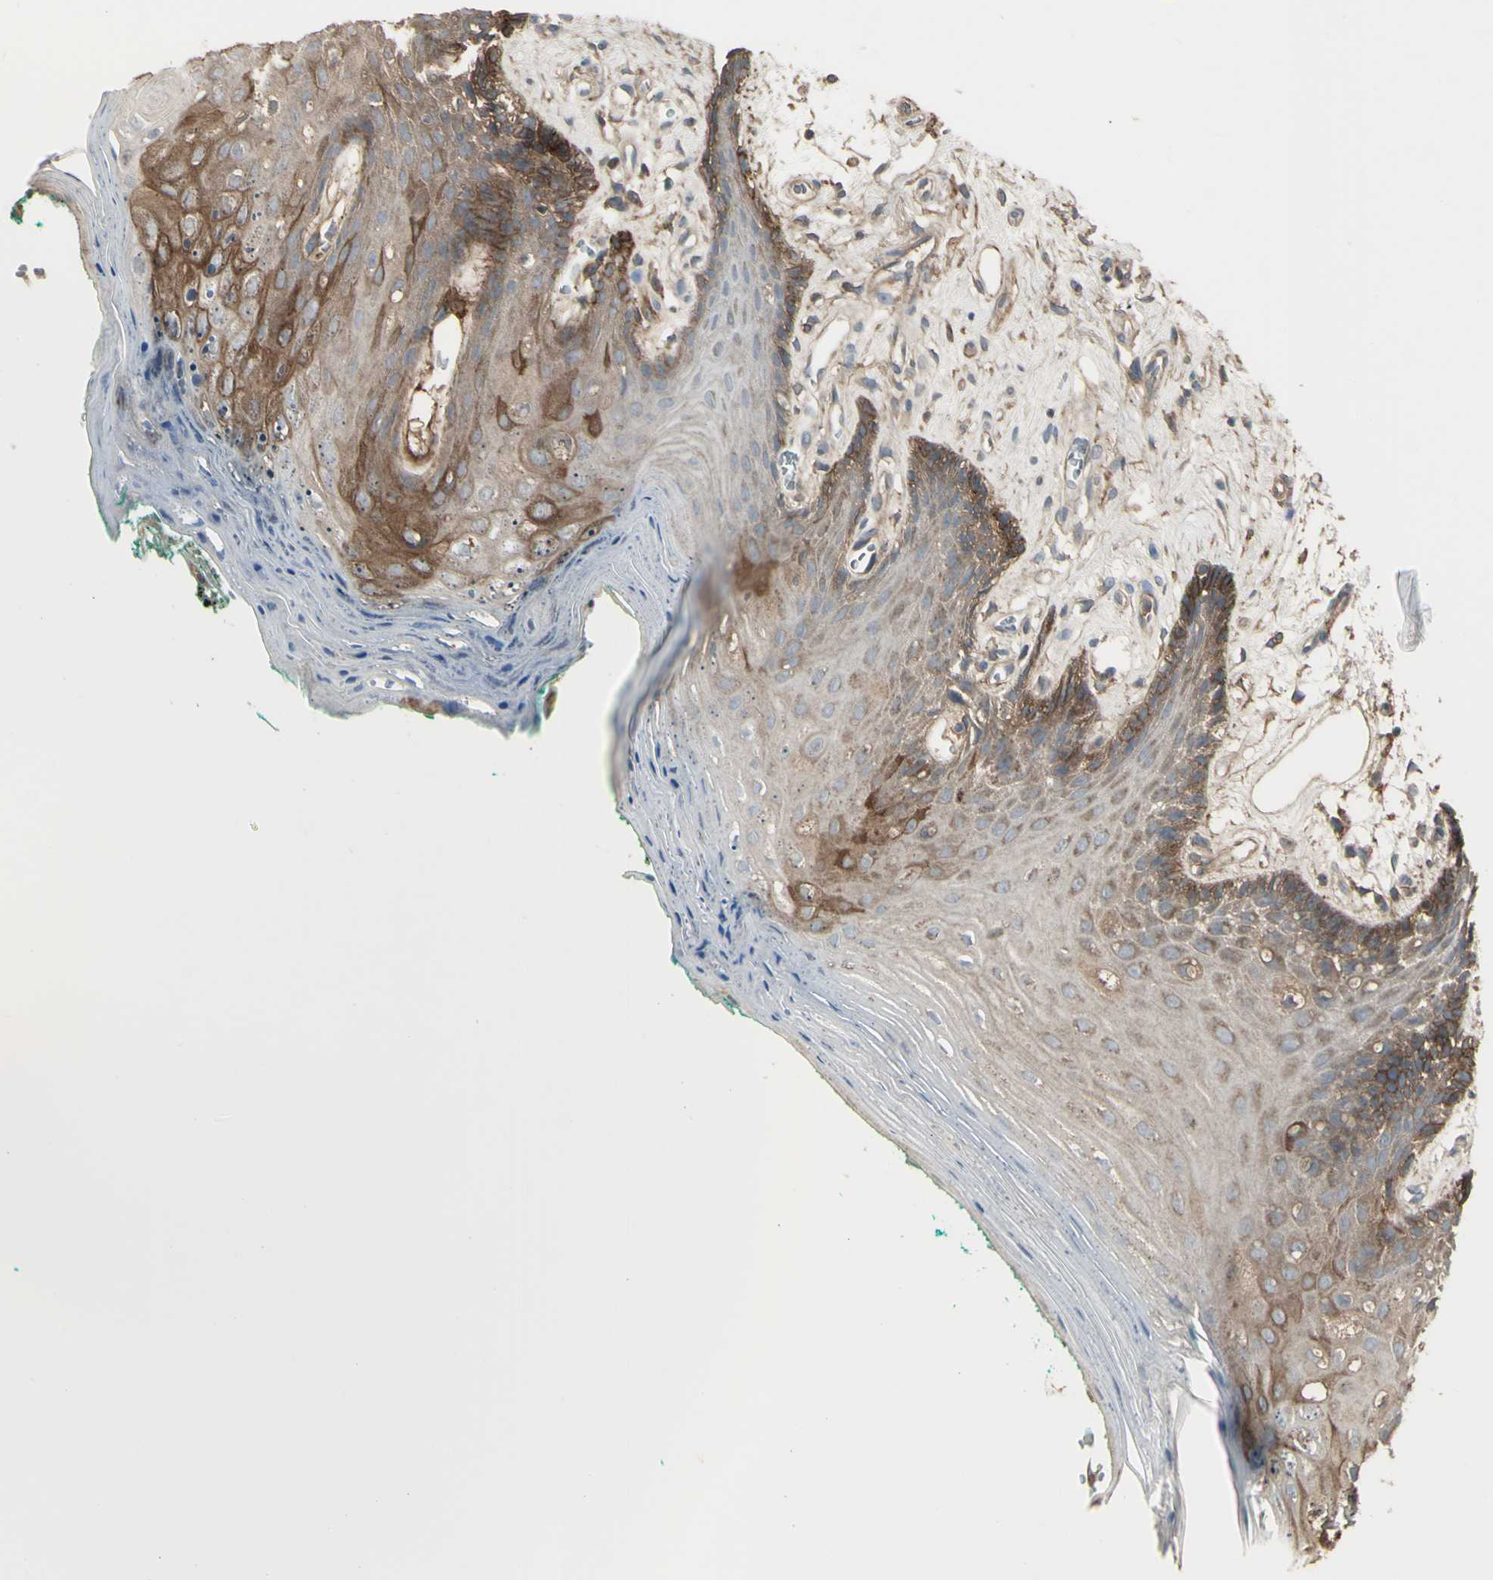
{"staining": {"intensity": "moderate", "quantity": "25%-75%", "location": "cytoplasmic/membranous"}, "tissue": "oral mucosa", "cell_type": "Squamous epithelial cells", "image_type": "normal", "snomed": [{"axis": "morphology", "description": "Normal tissue, NOS"}, {"axis": "topography", "description": "Skeletal muscle"}, {"axis": "topography", "description": "Oral tissue"}, {"axis": "topography", "description": "Peripheral nerve tissue"}], "caption": "Oral mucosa stained for a protein shows moderate cytoplasmic/membranous positivity in squamous epithelial cells. (DAB = brown stain, brightfield microscopy at high magnification).", "gene": "CD276", "patient": {"sex": "female", "age": 84}}